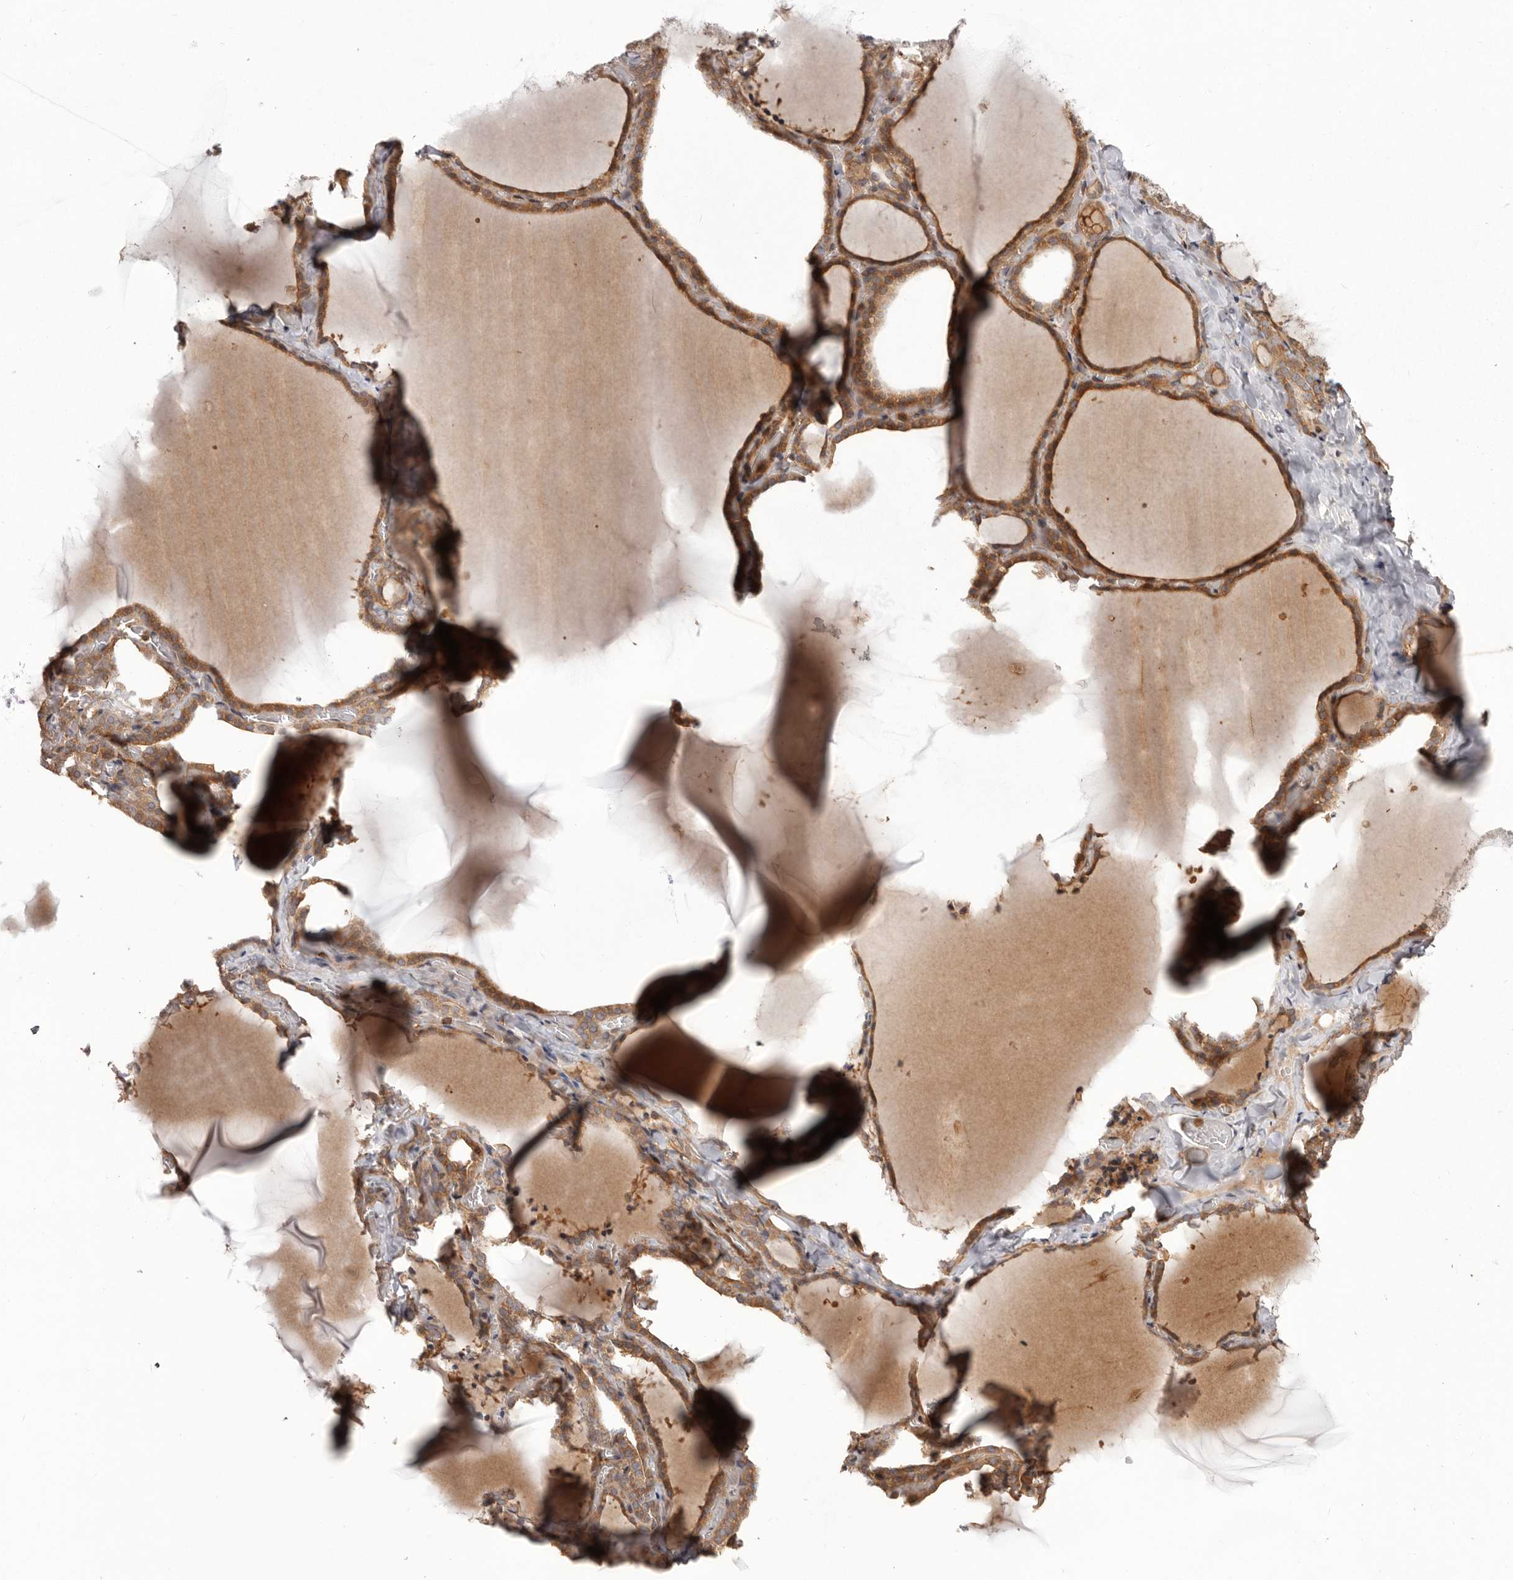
{"staining": {"intensity": "moderate", "quantity": ">75%", "location": "cytoplasmic/membranous"}, "tissue": "thyroid gland", "cell_type": "Glandular cells", "image_type": "normal", "snomed": [{"axis": "morphology", "description": "Normal tissue, NOS"}, {"axis": "topography", "description": "Thyroid gland"}], "caption": "Glandular cells demonstrate medium levels of moderate cytoplasmic/membranous expression in about >75% of cells in benign human thyroid gland.", "gene": "NFKBIA", "patient": {"sex": "female", "age": 22}}